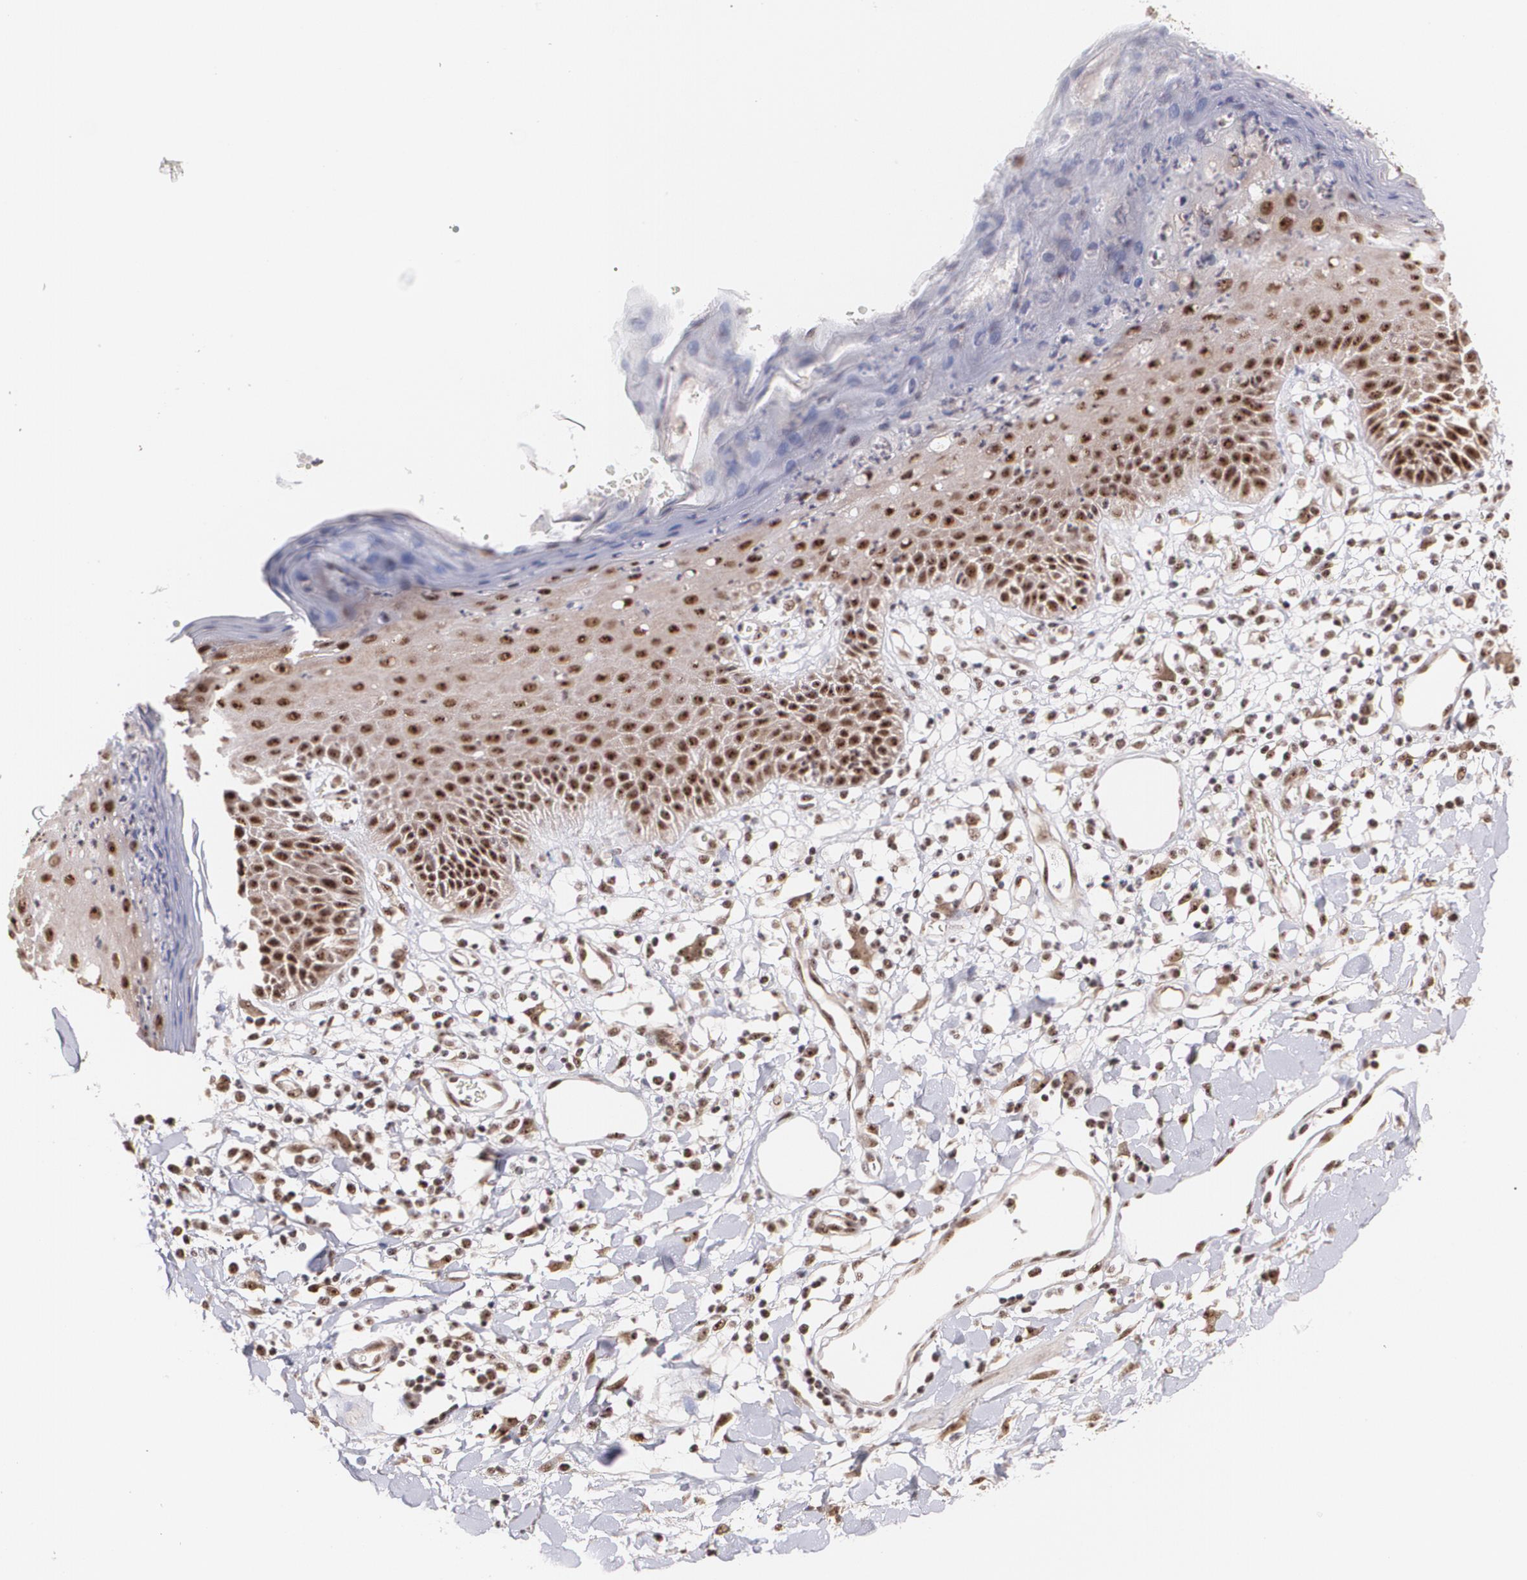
{"staining": {"intensity": "strong", "quantity": ">75%", "location": "cytoplasmic/membranous,nuclear"}, "tissue": "skin", "cell_type": "Epidermal cells", "image_type": "normal", "snomed": [{"axis": "morphology", "description": "Normal tissue, NOS"}, {"axis": "topography", "description": "Vulva"}, {"axis": "topography", "description": "Peripheral nerve tissue"}], "caption": "Brown immunohistochemical staining in unremarkable skin shows strong cytoplasmic/membranous,nuclear staining in approximately >75% of epidermal cells. (brown staining indicates protein expression, while blue staining denotes nuclei).", "gene": "C6orf15", "patient": {"sex": "female", "age": 68}}